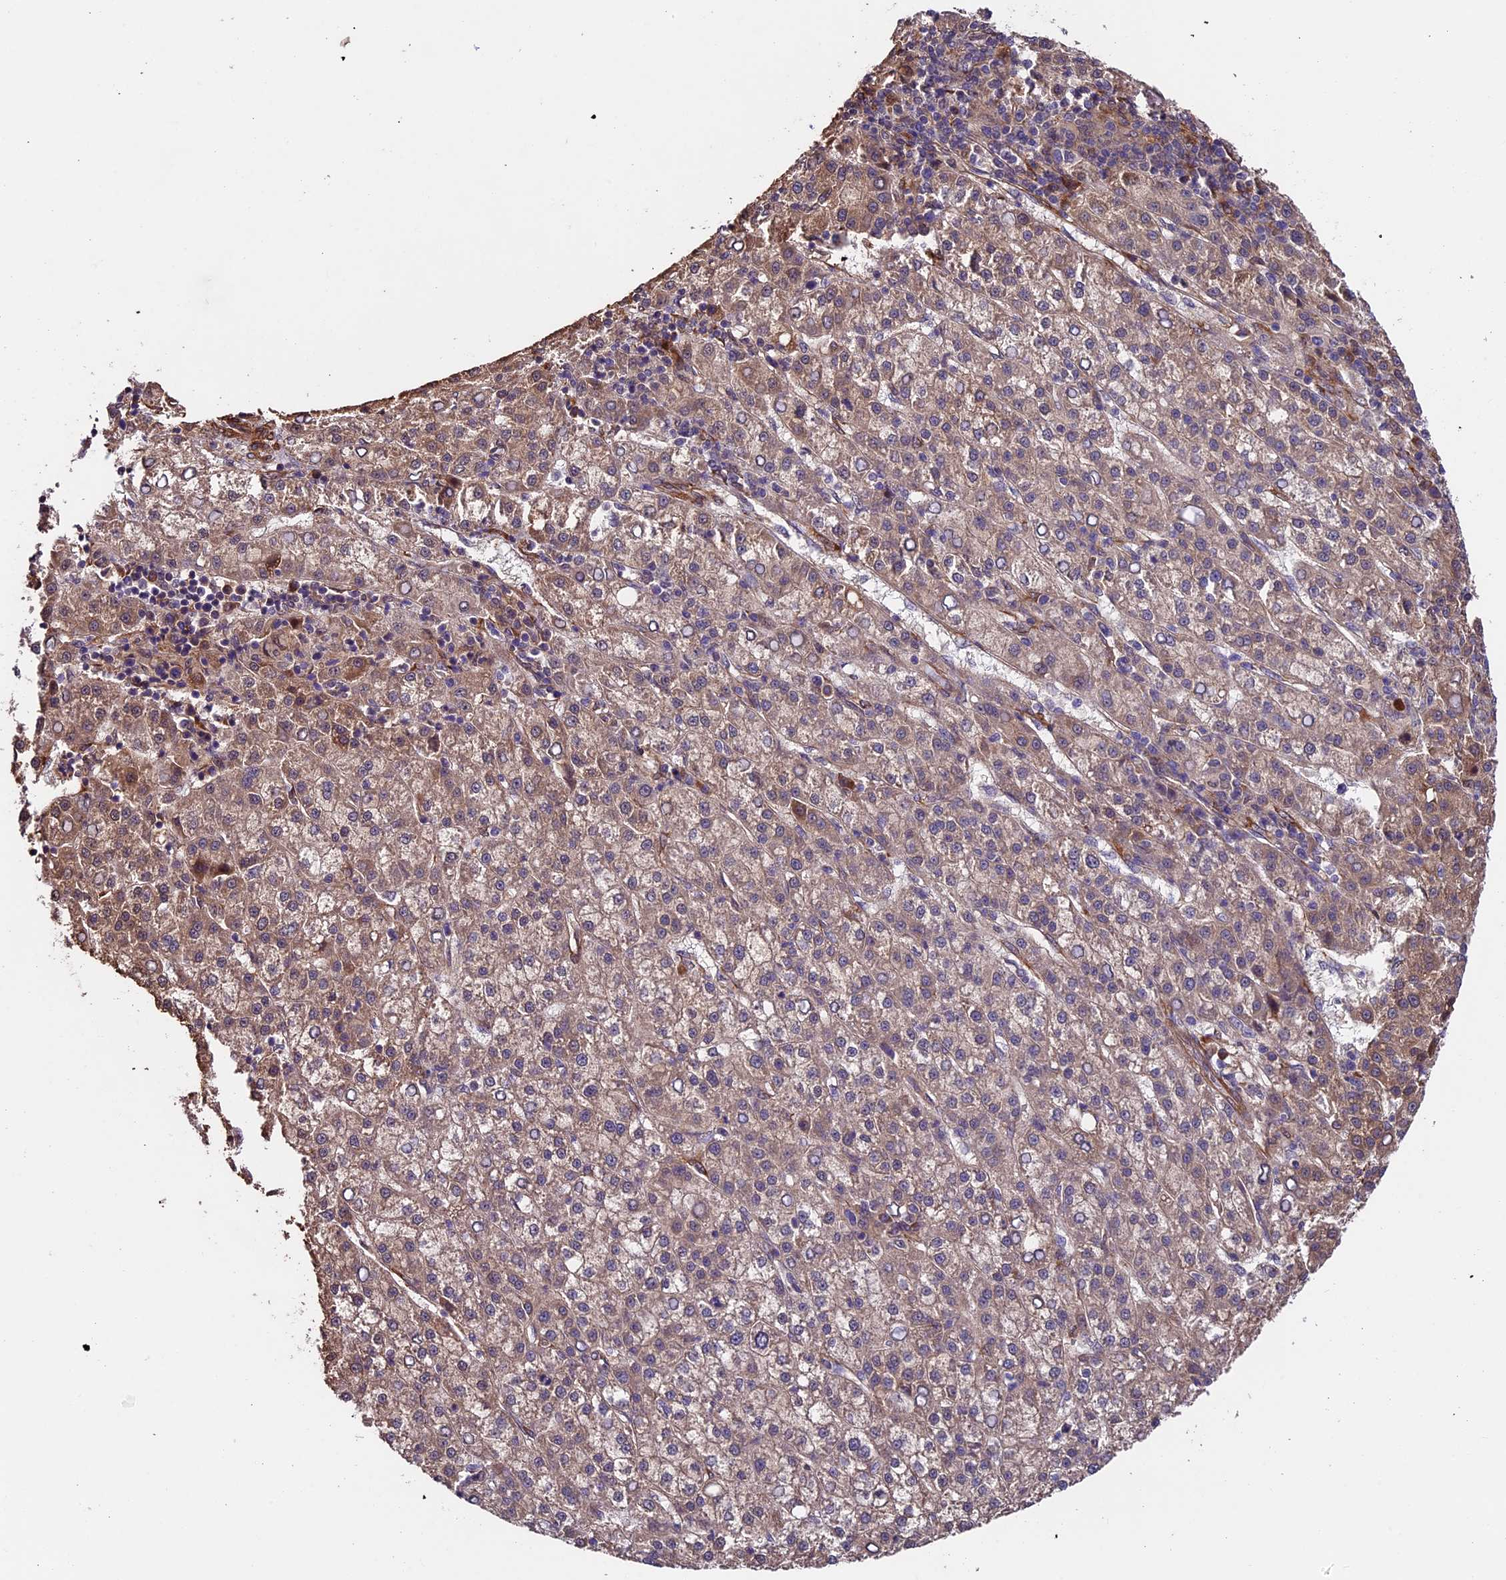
{"staining": {"intensity": "strong", "quantity": "<25%", "location": "cytoplasmic/membranous"}, "tissue": "liver cancer", "cell_type": "Tumor cells", "image_type": "cancer", "snomed": [{"axis": "morphology", "description": "Carcinoma, Hepatocellular, NOS"}, {"axis": "topography", "description": "Liver"}], "caption": "Immunohistochemical staining of human liver hepatocellular carcinoma exhibits strong cytoplasmic/membranous protein expression in about <25% of tumor cells. (Stains: DAB (3,3'-diaminobenzidine) in brown, nuclei in blue, Microscopy: brightfield microscopy at high magnification).", "gene": "LSM7", "patient": {"sex": "female", "age": 58}}